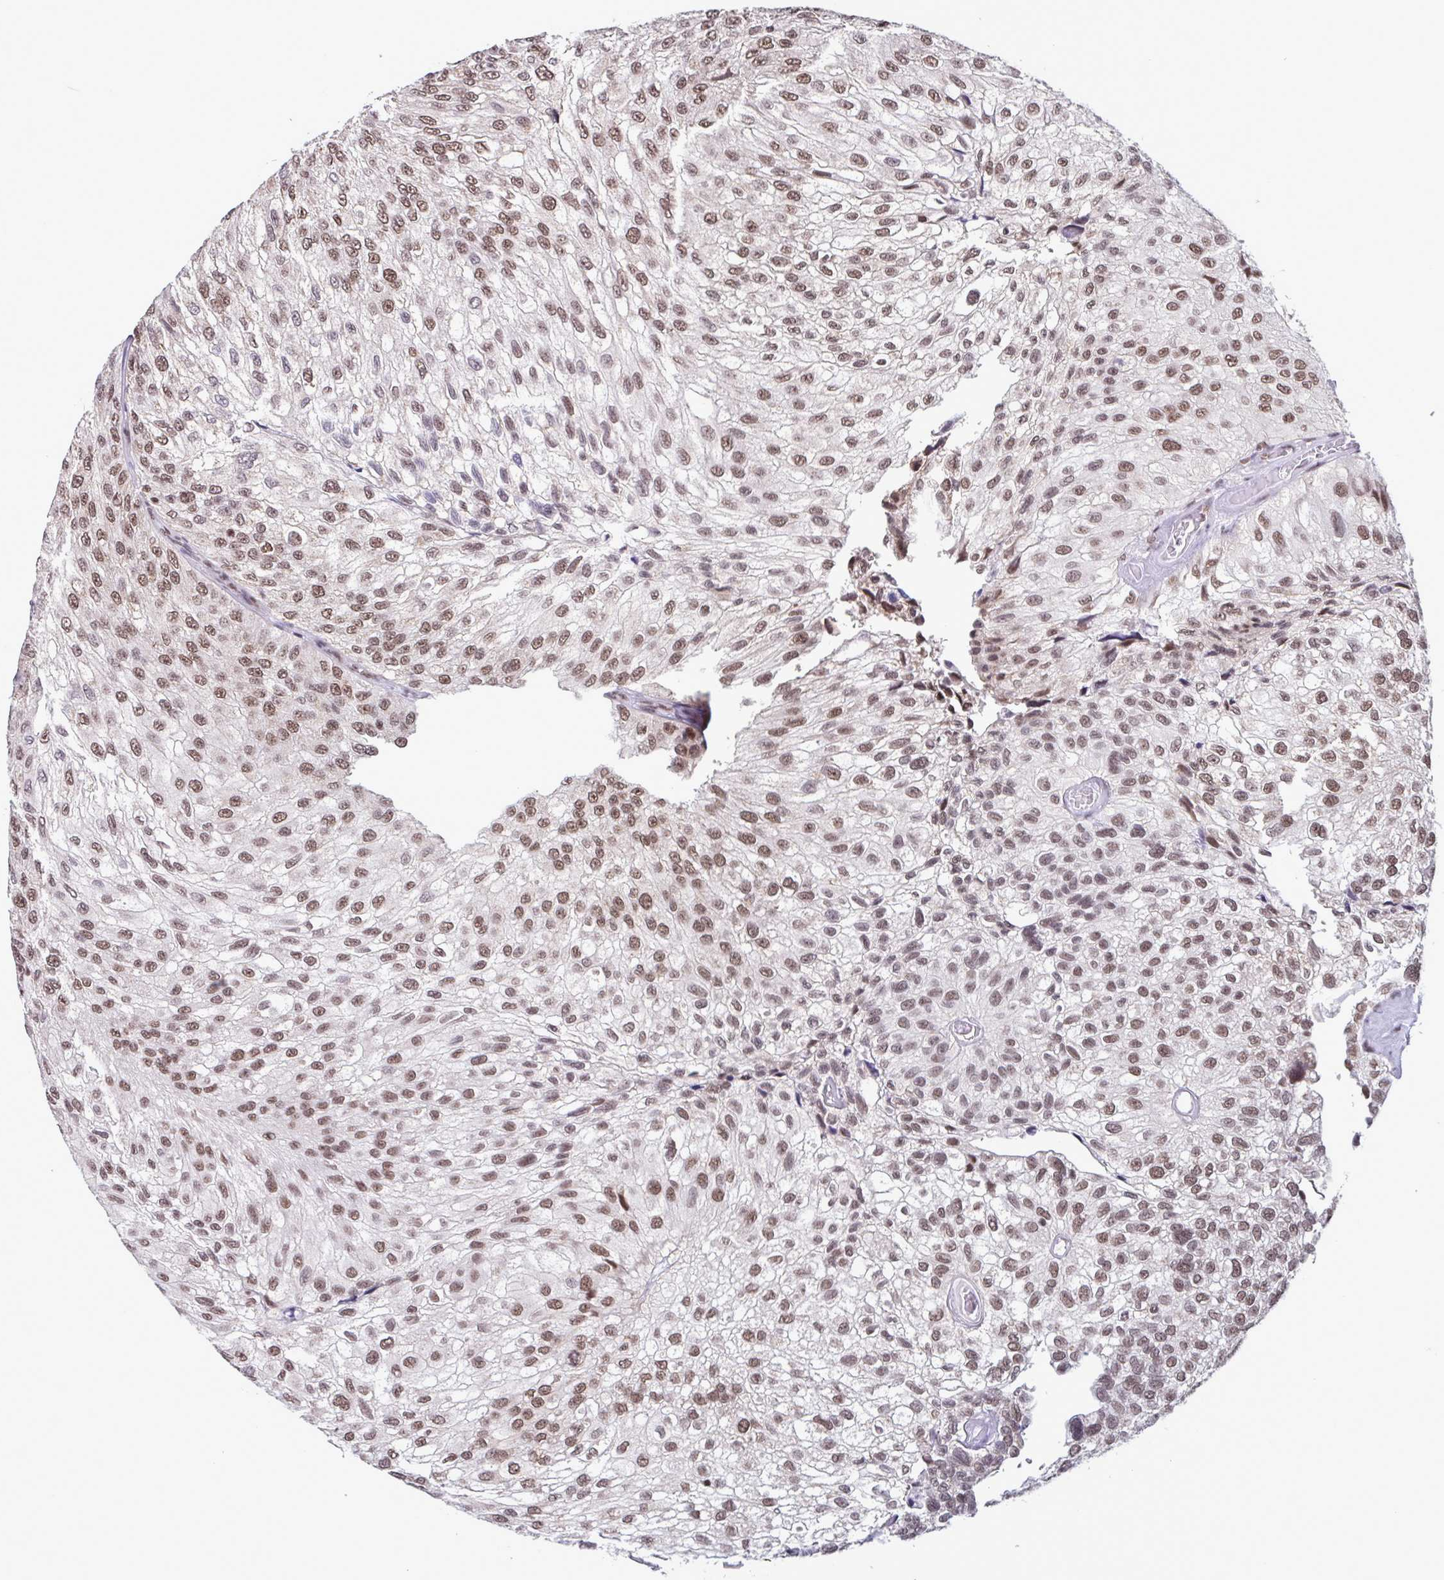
{"staining": {"intensity": "moderate", "quantity": ">75%", "location": "nuclear"}, "tissue": "urothelial cancer", "cell_type": "Tumor cells", "image_type": "cancer", "snomed": [{"axis": "morphology", "description": "Urothelial carcinoma, NOS"}, {"axis": "topography", "description": "Urinary bladder"}], "caption": "There is medium levels of moderate nuclear positivity in tumor cells of transitional cell carcinoma, as demonstrated by immunohistochemical staining (brown color).", "gene": "TIMM21", "patient": {"sex": "male", "age": 87}}